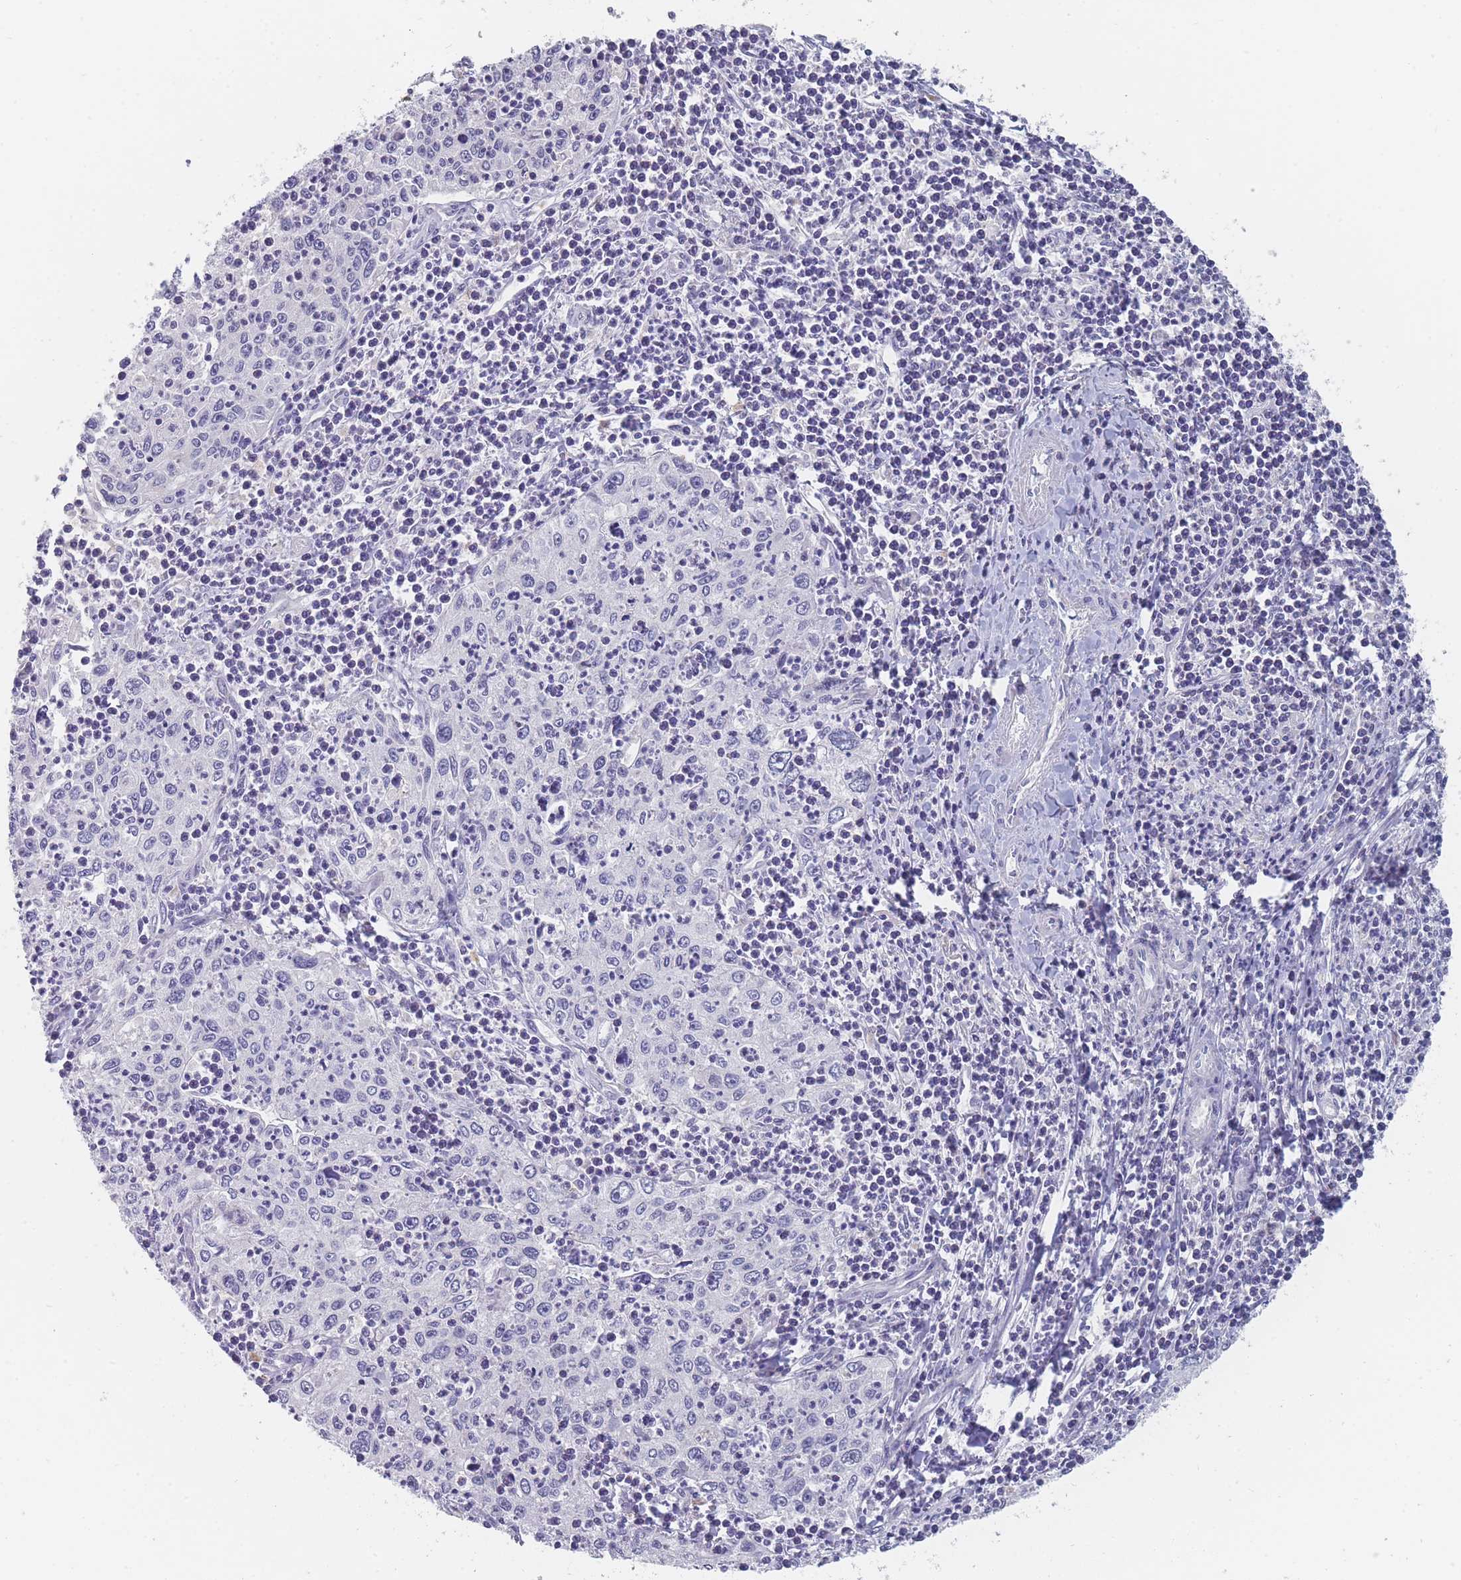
{"staining": {"intensity": "negative", "quantity": "none", "location": "none"}, "tissue": "cervical cancer", "cell_type": "Tumor cells", "image_type": "cancer", "snomed": [{"axis": "morphology", "description": "Squamous cell carcinoma, NOS"}, {"axis": "topography", "description": "Cervix"}], "caption": "There is no significant staining in tumor cells of squamous cell carcinoma (cervical). (Immunohistochemistry, brightfield microscopy, high magnification).", "gene": "CYP51A1", "patient": {"sex": "female", "age": 30}}